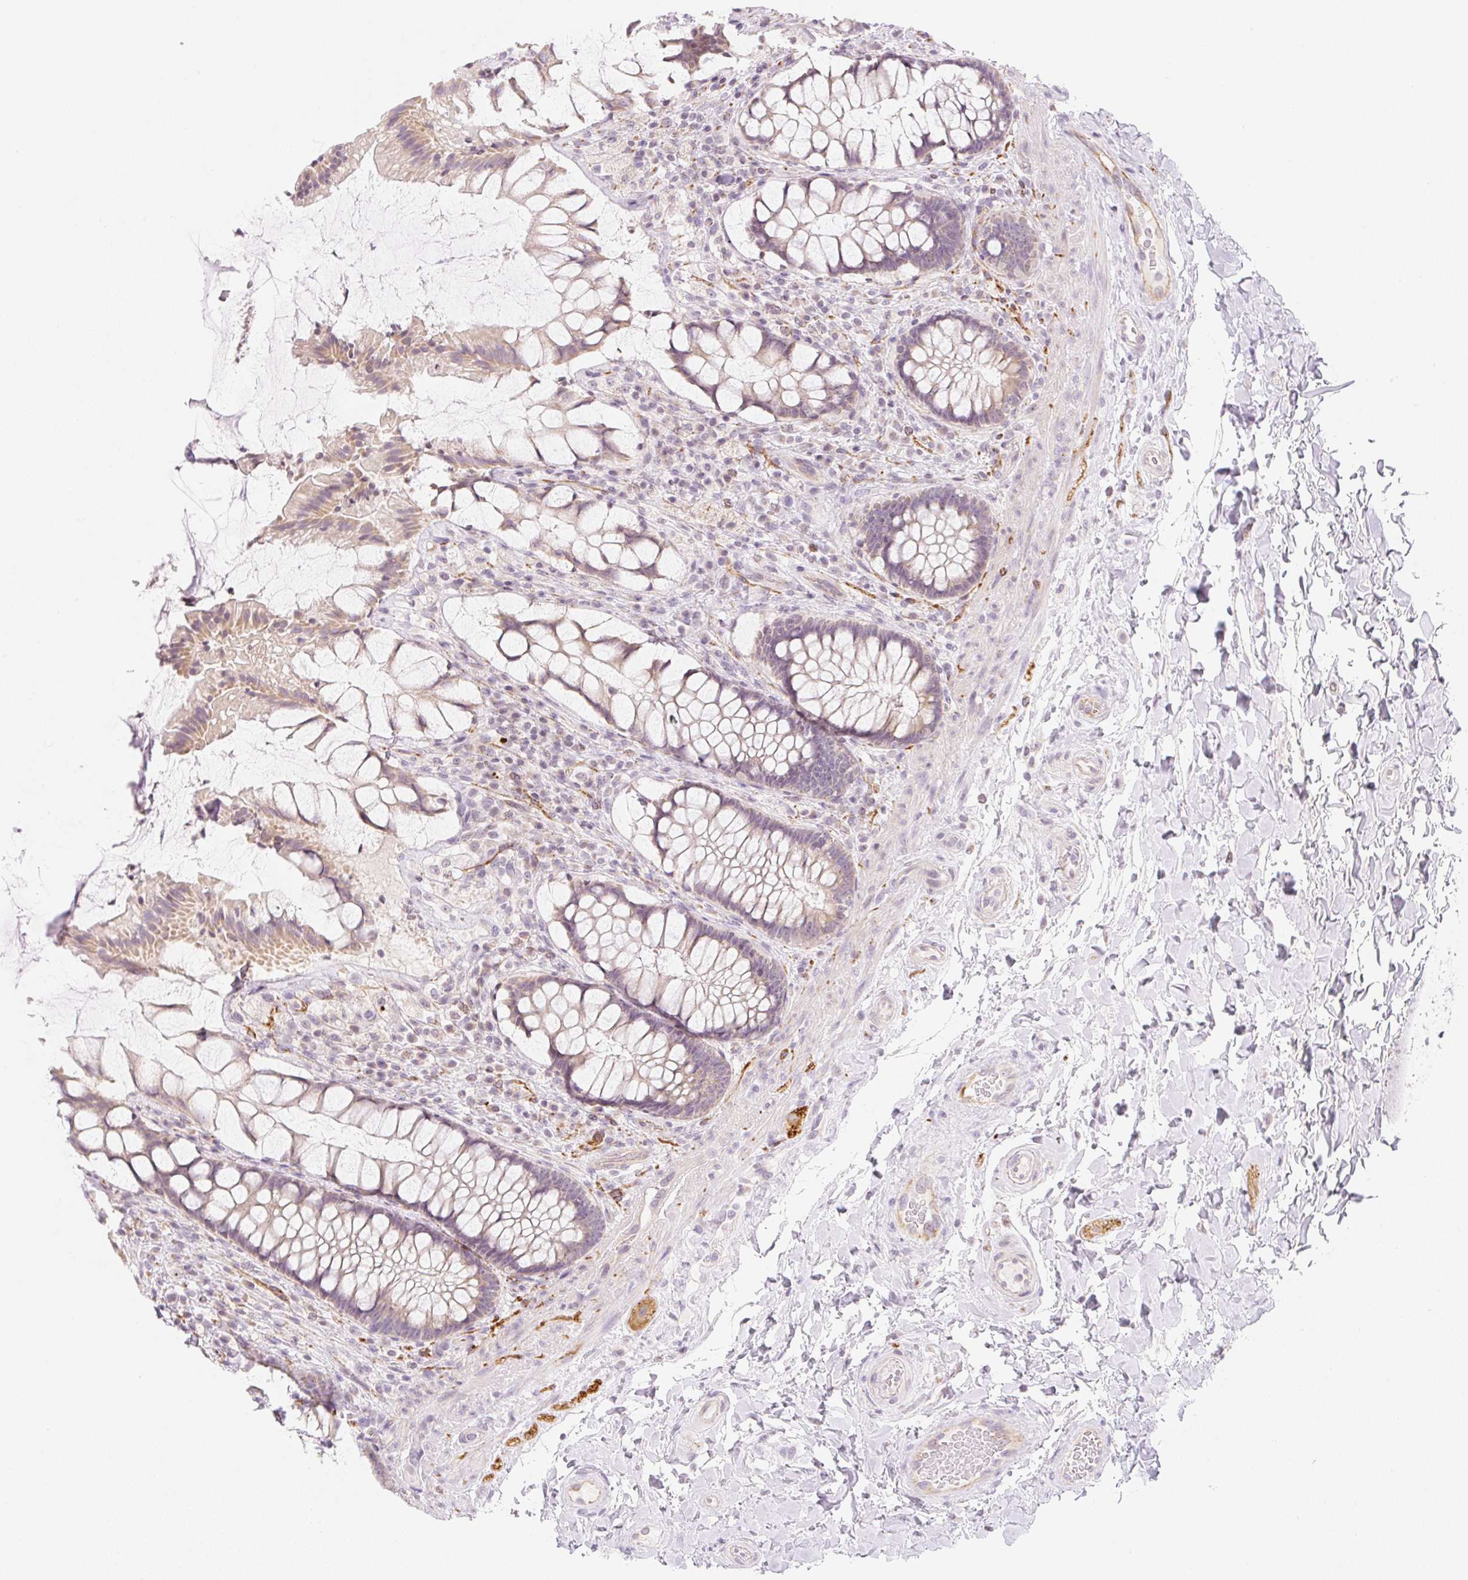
{"staining": {"intensity": "weak", "quantity": ">75%", "location": "cytoplasmic/membranous"}, "tissue": "rectum", "cell_type": "Glandular cells", "image_type": "normal", "snomed": [{"axis": "morphology", "description": "Normal tissue, NOS"}, {"axis": "topography", "description": "Rectum"}], "caption": "This photomicrograph shows immunohistochemistry (IHC) staining of benign human rectum, with low weak cytoplasmic/membranous expression in about >75% of glandular cells.", "gene": "CASKIN1", "patient": {"sex": "female", "age": 58}}